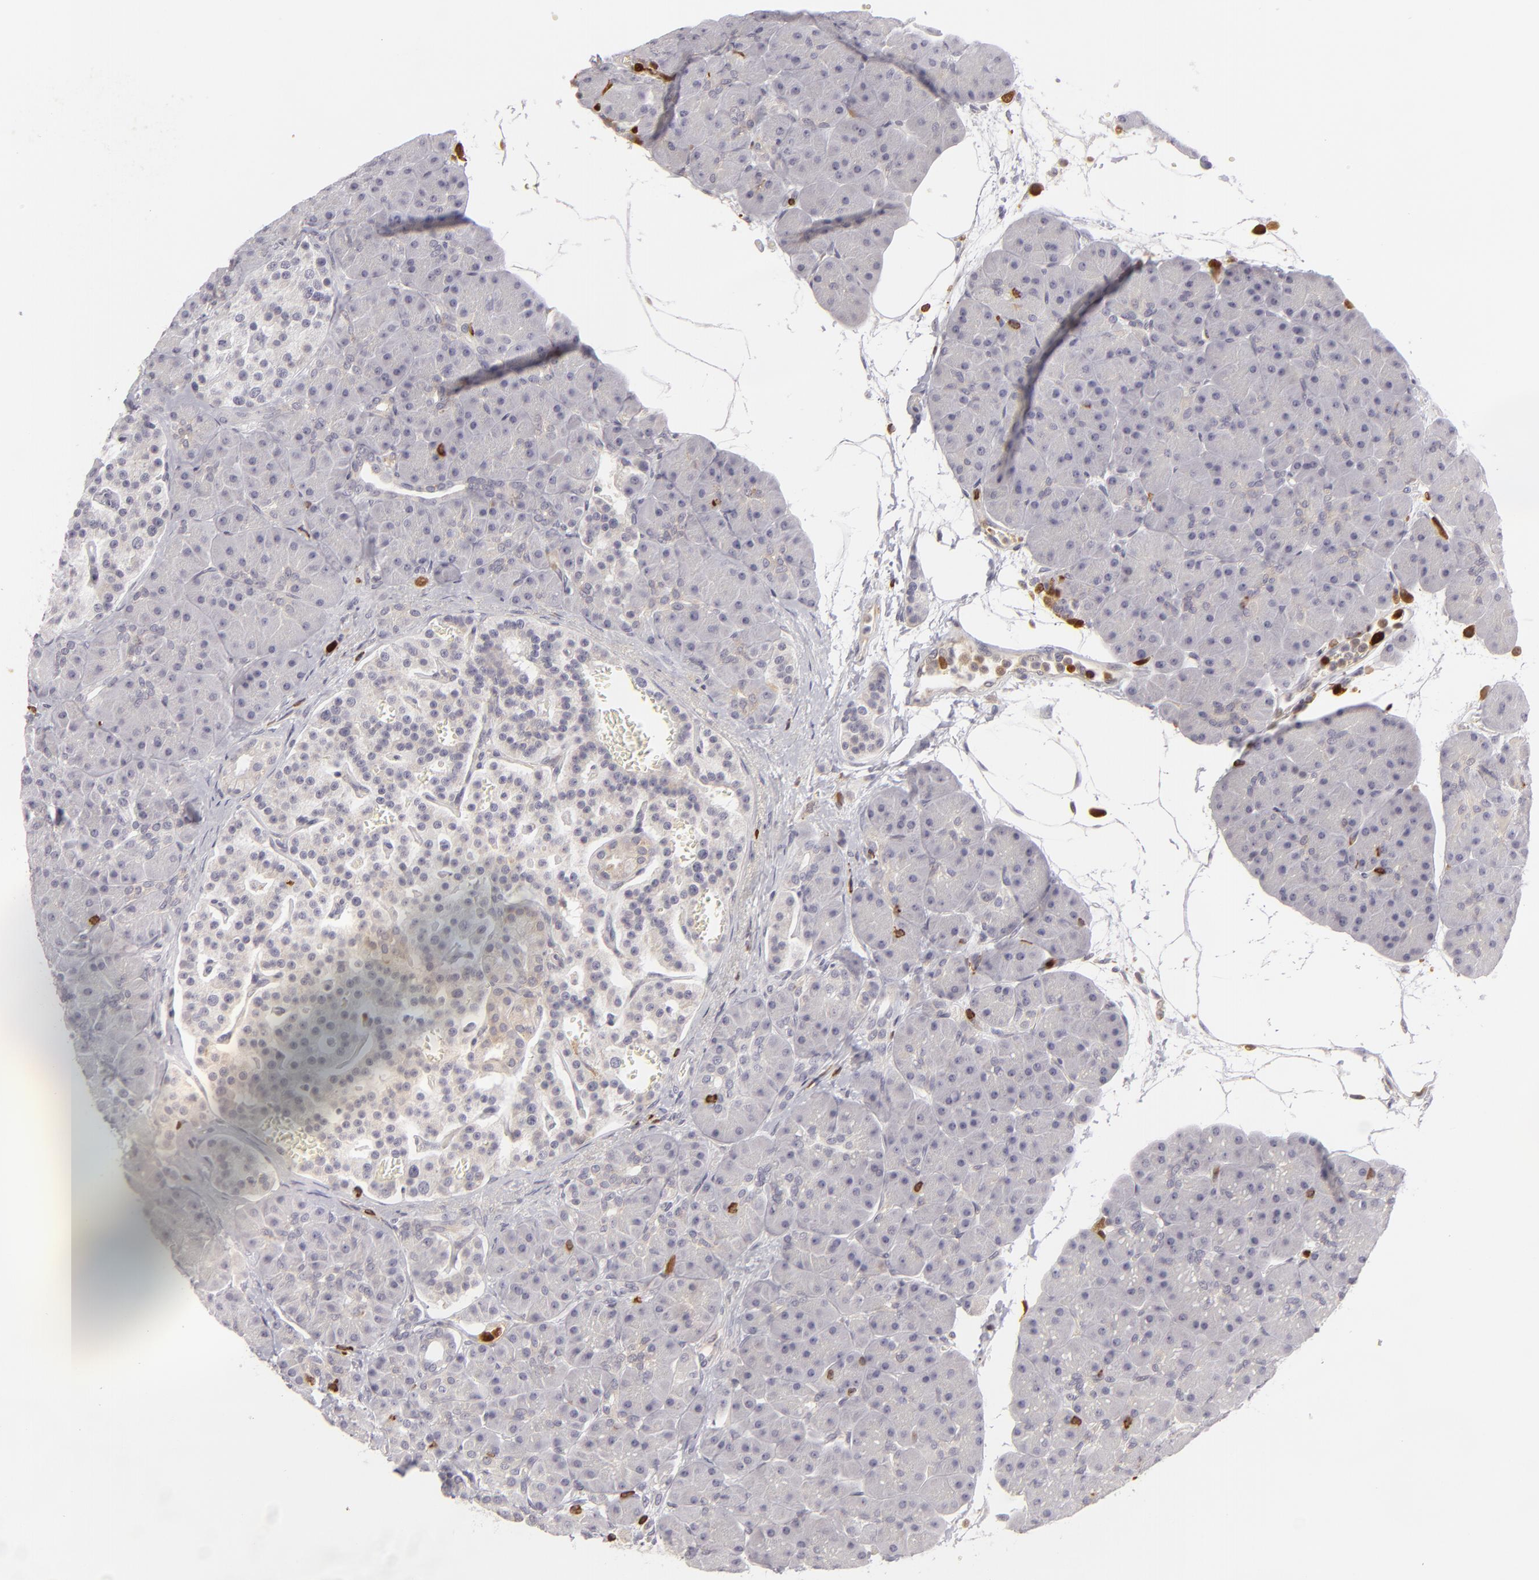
{"staining": {"intensity": "negative", "quantity": "none", "location": "none"}, "tissue": "pancreas", "cell_type": "Exocrine glandular cells", "image_type": "normal", "snomed": [{"axis": "morphology", "description": "Normal tissue, NOS"}, {"axis": "topography", "description": "Pancreas"}], "caption": "The IHC histopathology image has no significant staining in exocrine glandular cells of pancreas. Nuclei are stained in blue.", "gene": "APOBEC3G", "patient": {"sex": "male", "age": 66}}